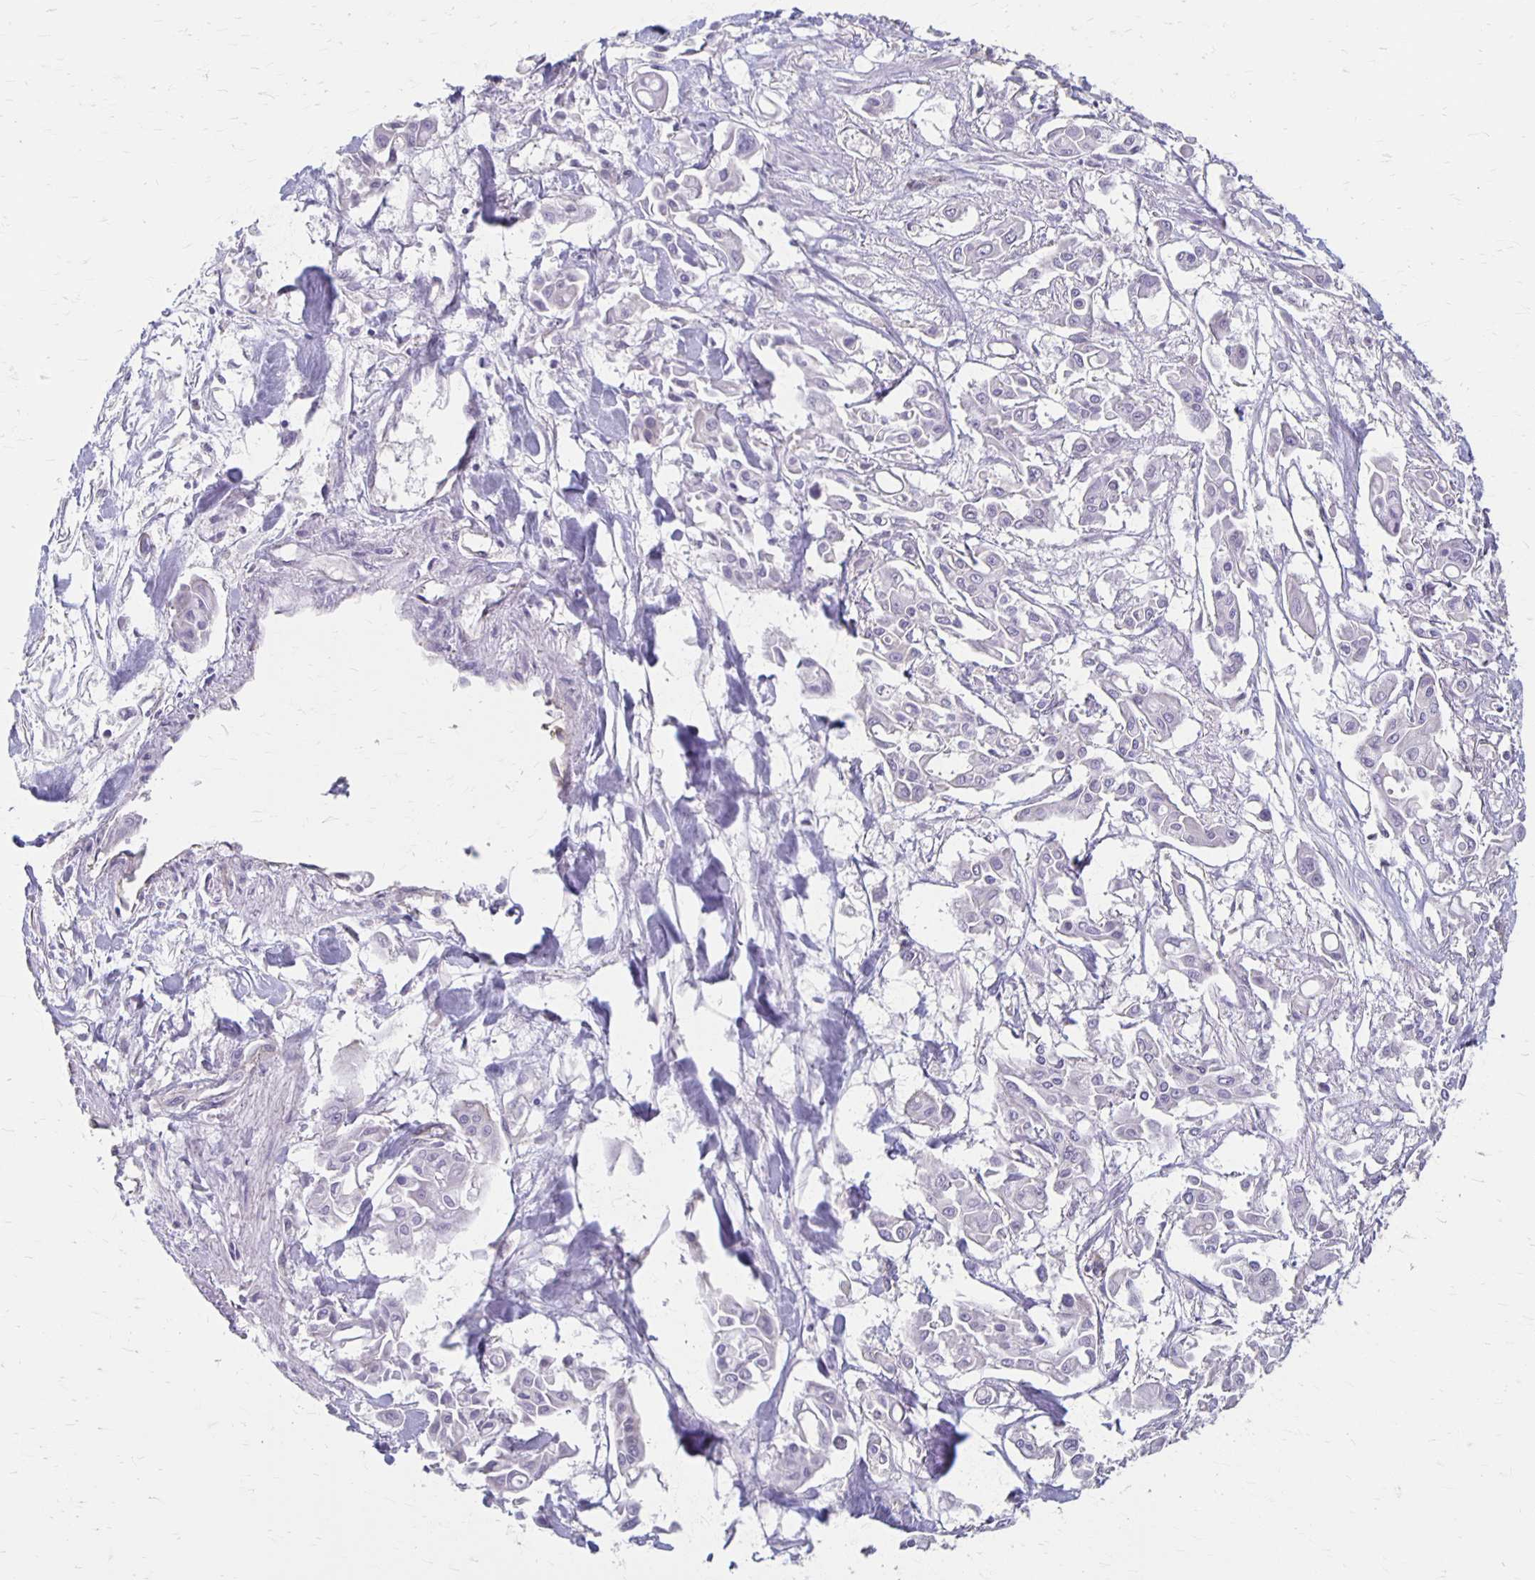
{"staining": {"intensity": "negative", "quantity": "none", "location": "none"}, "tissue": "pancreatic cancer", "cell_type": "Tumor cells", "image_type": "cancer", "snomed": [{"axis": "morphology", "description": "Adenocarcinoma, NOS"}, {"axis": "topography", "description": "Pancreas"}], "caption": "High power microscopy histopathology image of an immunohistochemistry image of pancreatic adenocarcinoma, revealing no significant expression in tumor cells. The staining is performed using DAB brown chromogen with nuclei counter-stained in using hematoxylin.", "gene": "PPP1R3E", "patient": {"sex": "male", "age": 61}}